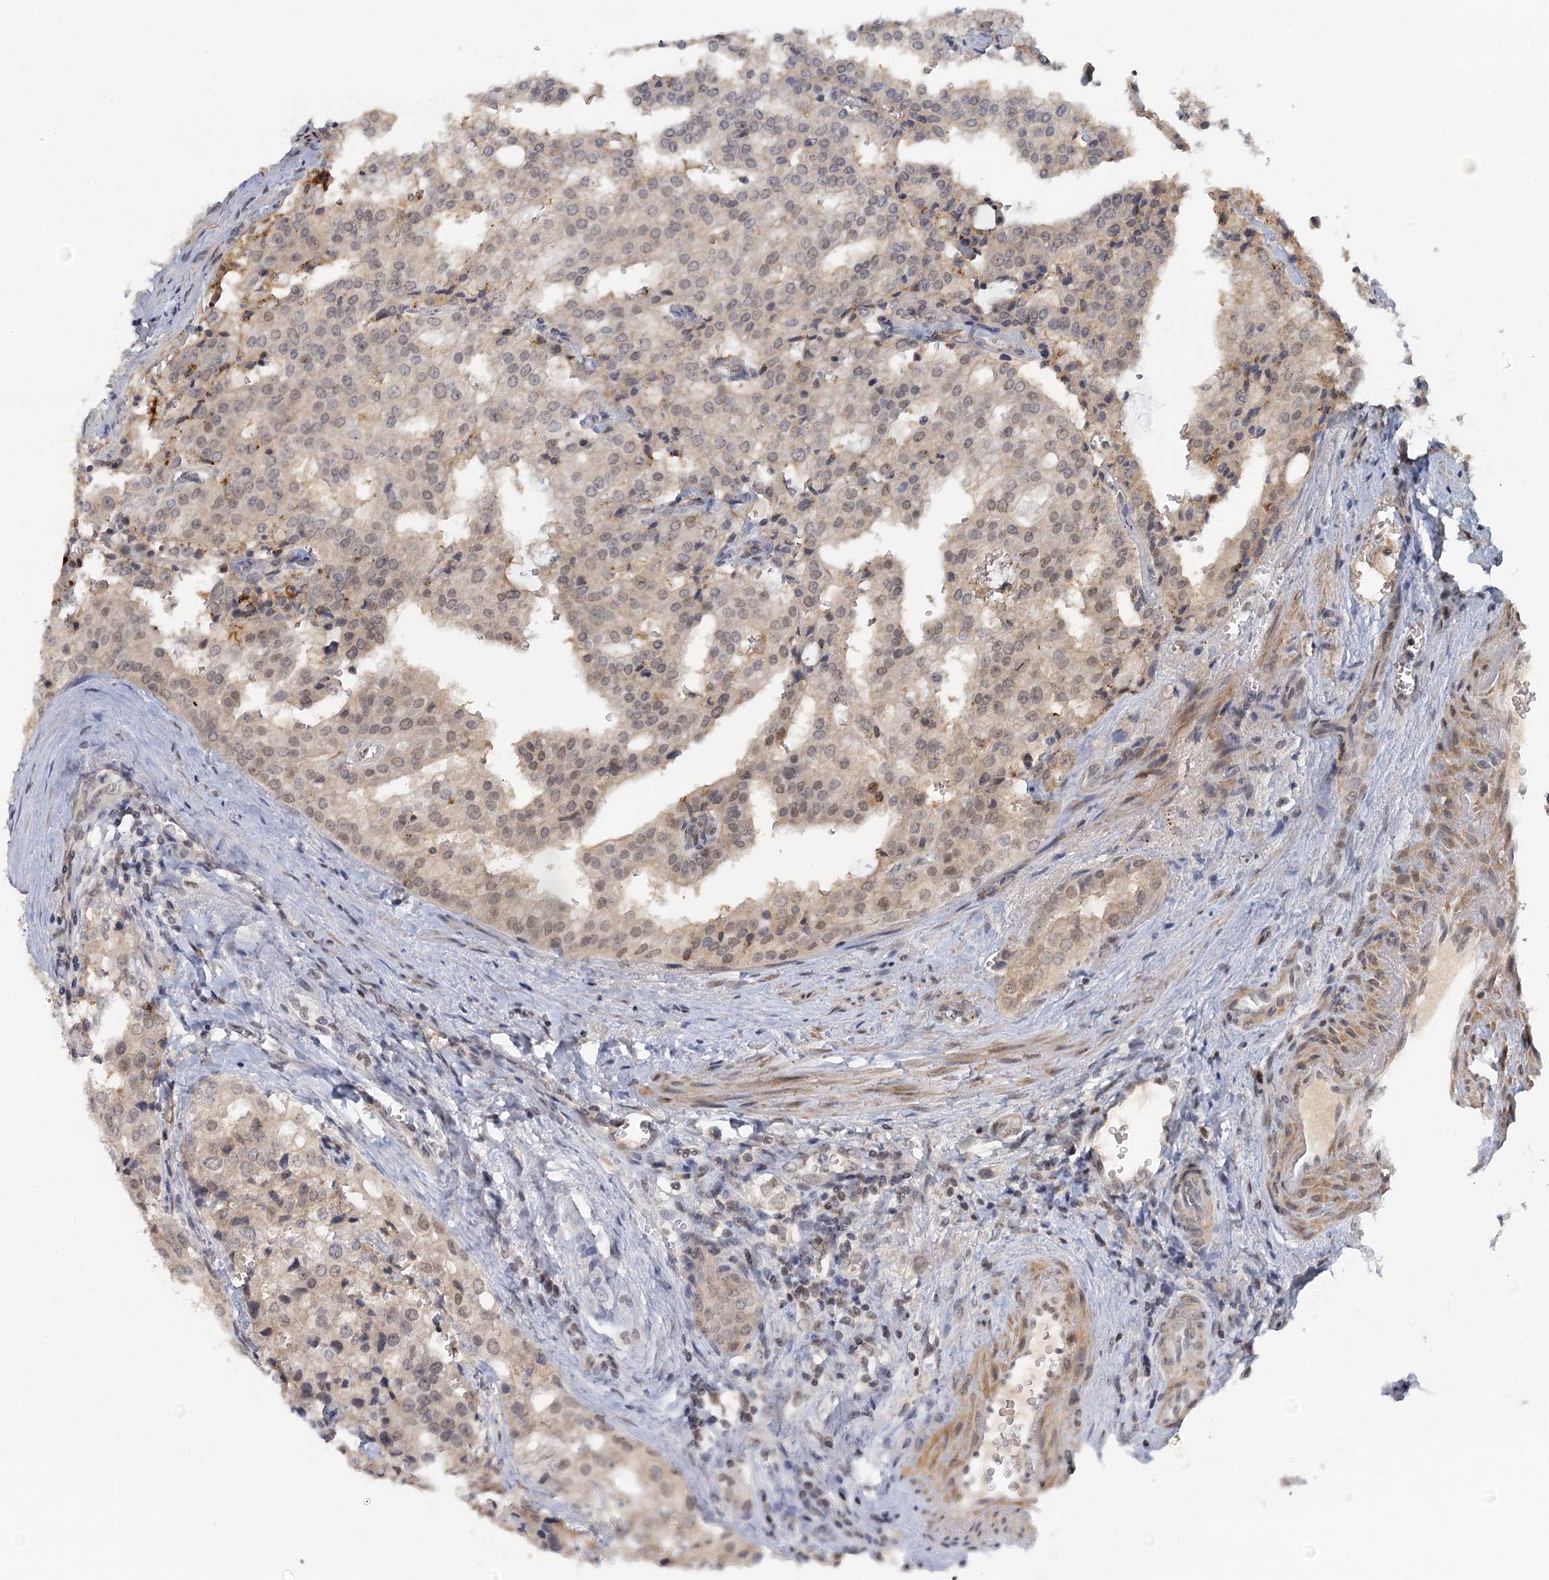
{"staining": {"intensity": "weak", "quantity": "25%-75%", "location": "nuclear"}, "tissue": "prostate cancer", "cell_type": "Tumor cells", "image_type": "cancer", "snomed": [{"axis": "morphology", "description": "Adenocarcinoma, High grade"}, {"axis": "topography", "description": "Prostate"}], "caption": "Human prostate high-grade adenocarcinoma stained for a protein (brown) displays weak nuclear positive staining in about 25%-75% of tumor cells.", "gene": "GPATCH11", "patient": {"sex": "male", "age": 68}}